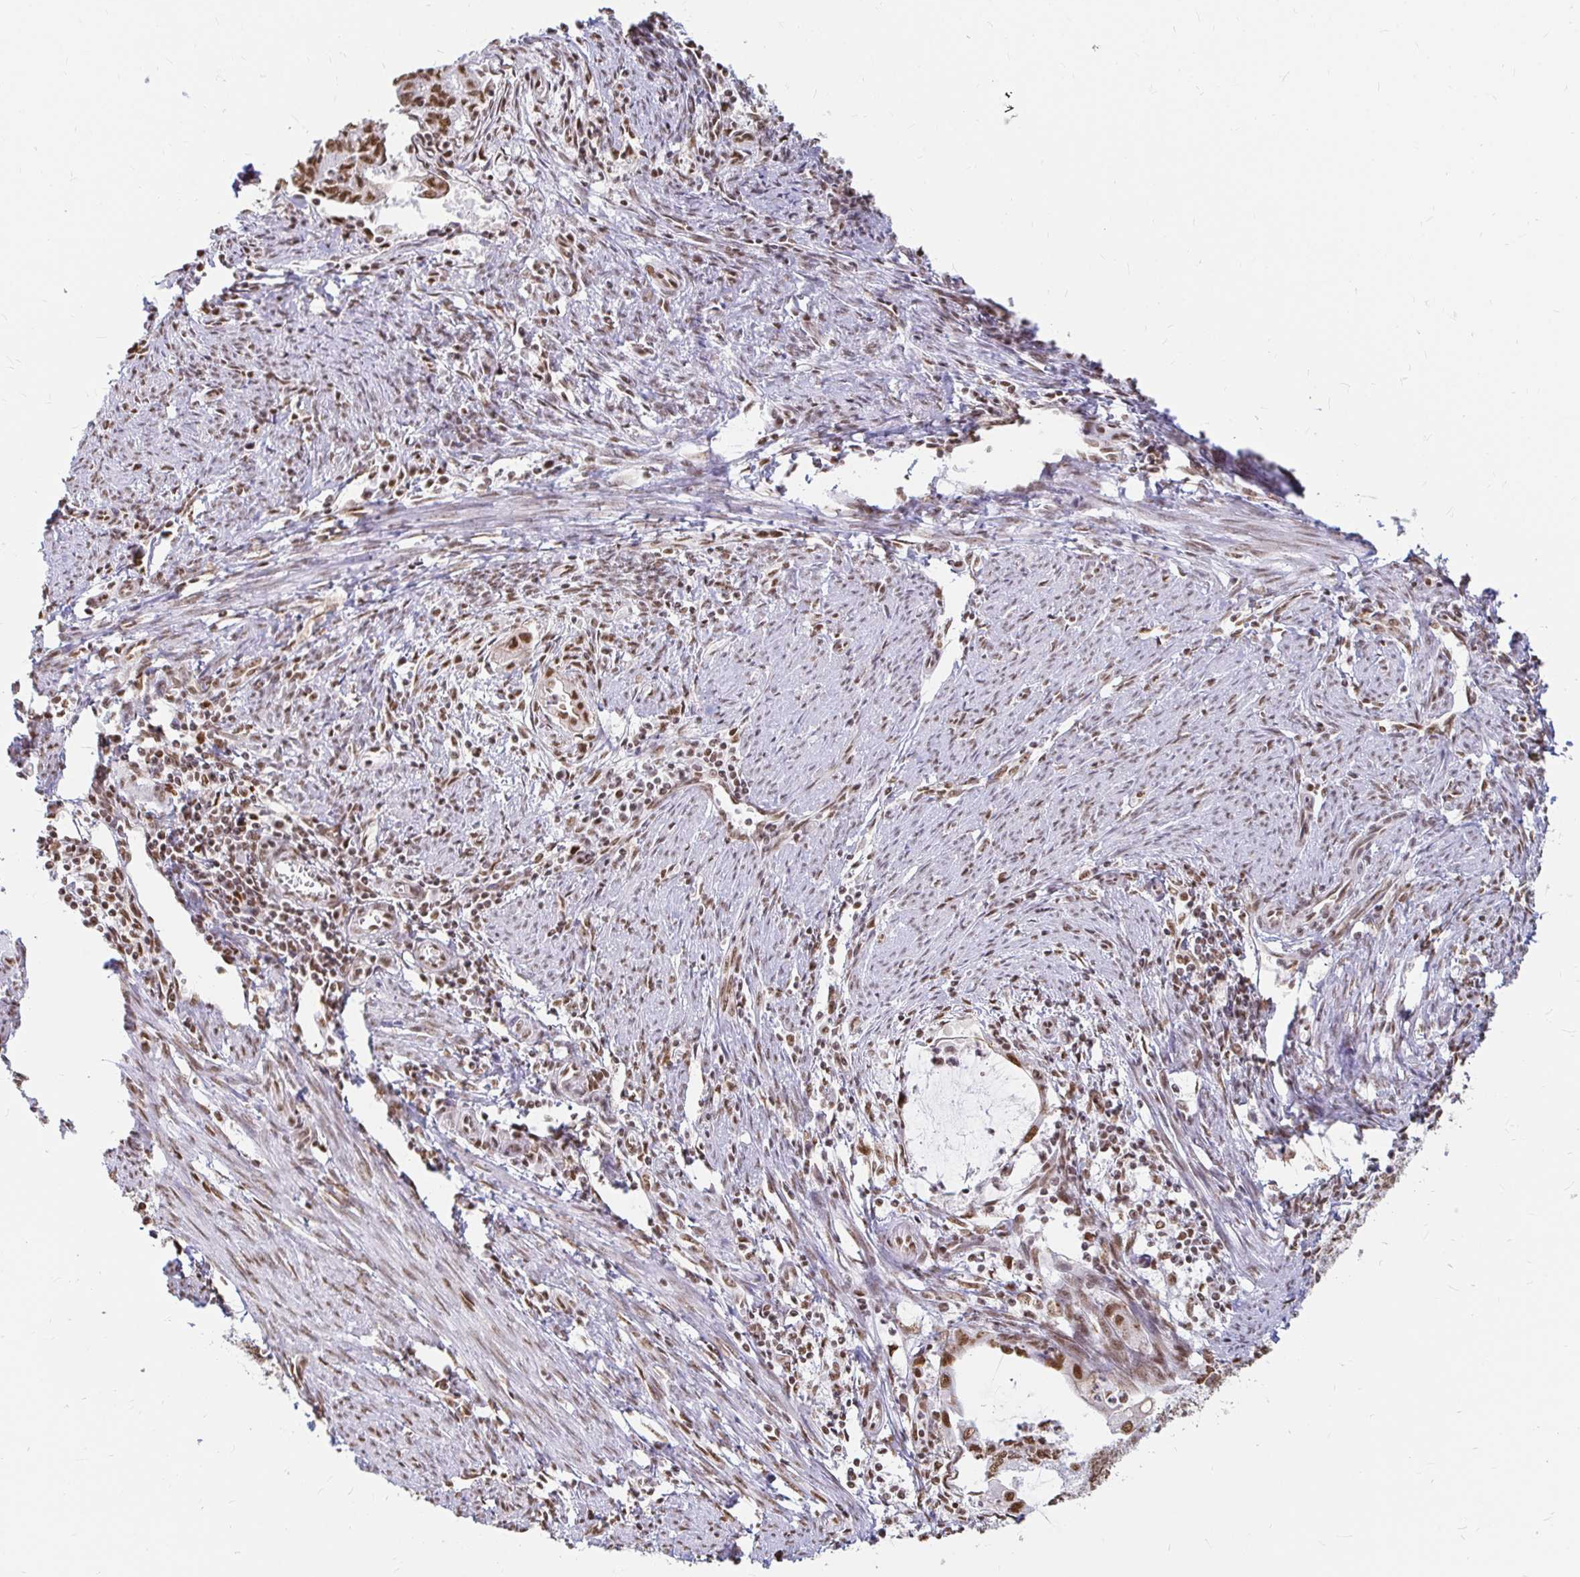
{"staining": {"intensity": "strong", "quantity": ">75%", "location": "nuclear"}, "tissue": "endometrial cancer", "cell_type": "Tumor cells", "image_type": "cancer", "snomed": [{"axis": "morphology", "description": "Adenocarcinoma, NOS"}, {"axis": "topography", "description": "Endometrium"}], "caption": "A micrograph of human adenocarcinoma (endometrial) stained for a protein displays strong nuclear brown staining in tumor cells. The staining is performed using DAB (3,3'-diaminobenzidine) brown chromogen to label protein expression. The nuclei are counter-stained blue using hematoxylin.", "gene": "HNRNPU", "patient": {"sex": "female", "age": 61}}